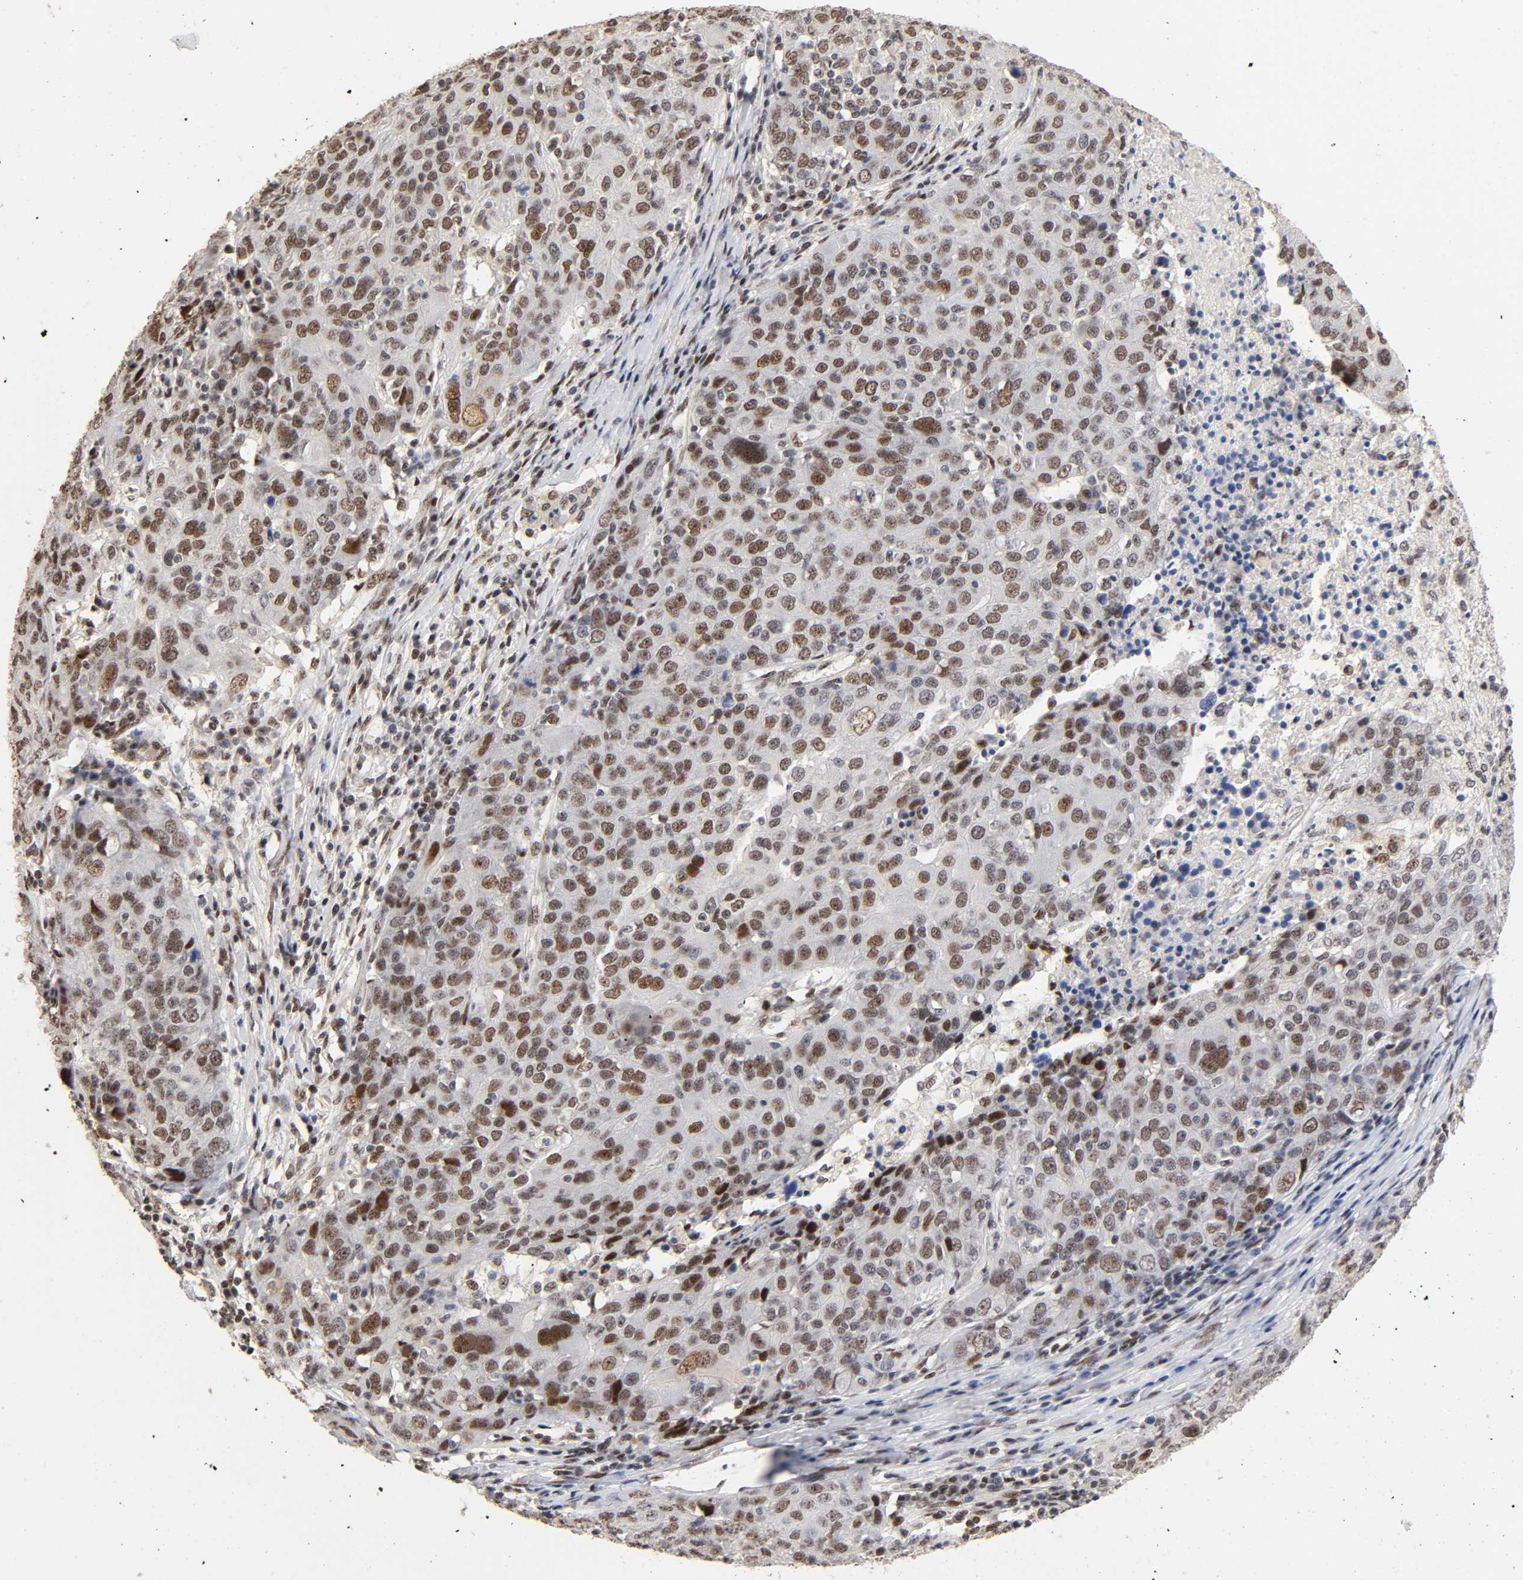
{"staining": {"intensity": "moderate", "quantity": ">75%", "location": "nuclear"}, "tissue": "ovarian cancer", "cell_type": "Tumor cells", "image_type": "cancer", "snomed": [{"axis": "morphology", "description": "Carcinoma, endometroid"}, {"axis": "topography", "description": "Ovary"}], "caption": "Endometroid carcinoma (ovarian) stained for a protein displays moderate nuclear positivity in tumor cells.", "gene": "TP53RK", "patient": {"sex": "female", "age": 50}}